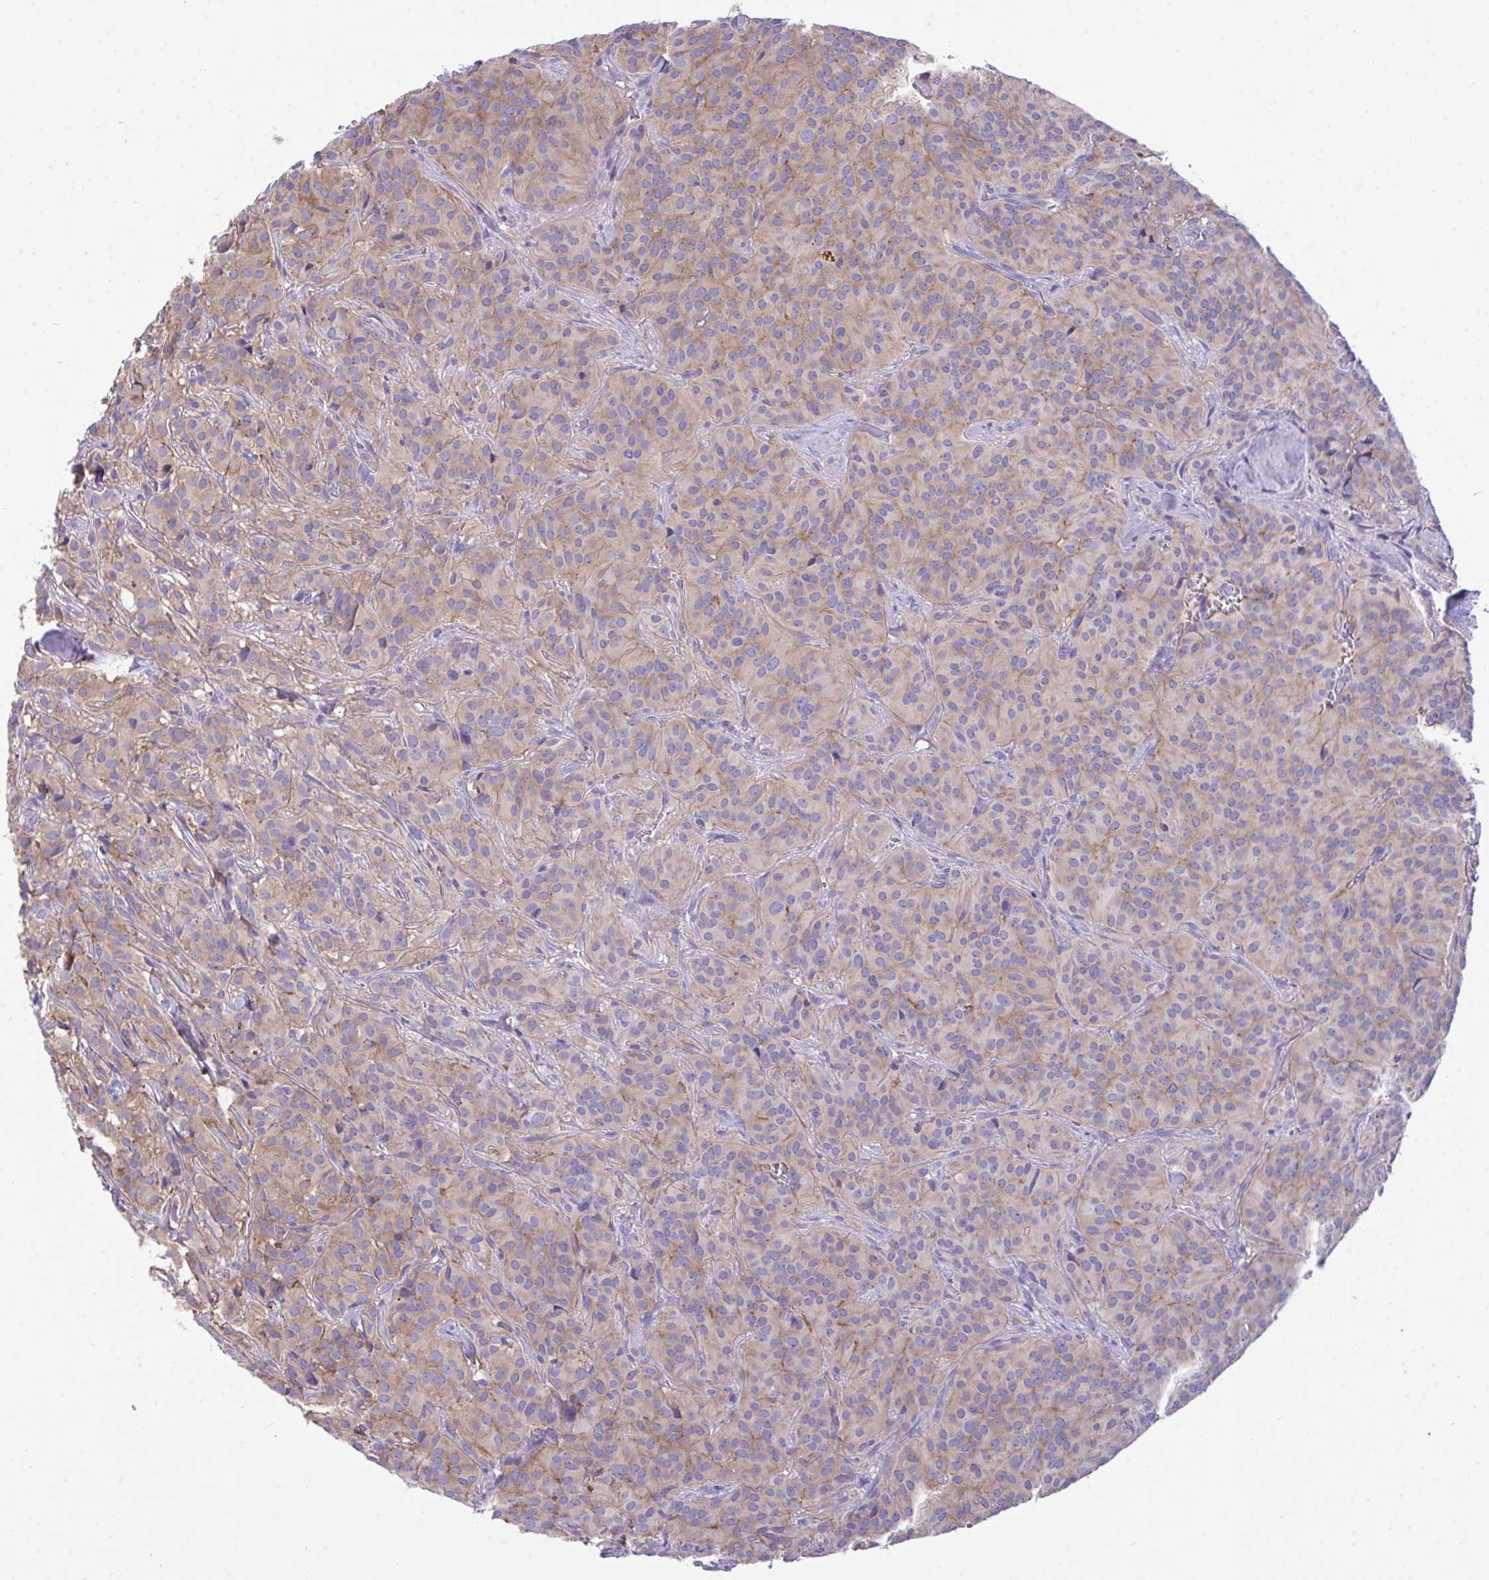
{"staining": {"intensity": "weak", "quantity": ">75%", "location": "cytoplasmic/membranous"}, "tissue": "glioma", "cell_type": "Tumor cells", "image_type": "cancer", "snomed": [{"axis": "morphology", "description": "Glioma, malignant, Low grade"}, {"axis": "topography", "description": "Brain"}], "caption": "There is low levels of weak cytoplasmic/membranous expression in tumor cells of malignant glioma (low-grade), as demonstrated by immunohistochemical staining (brown color).", "gene": "MYH10", "patient": {"sex": "male", "age": 42}}